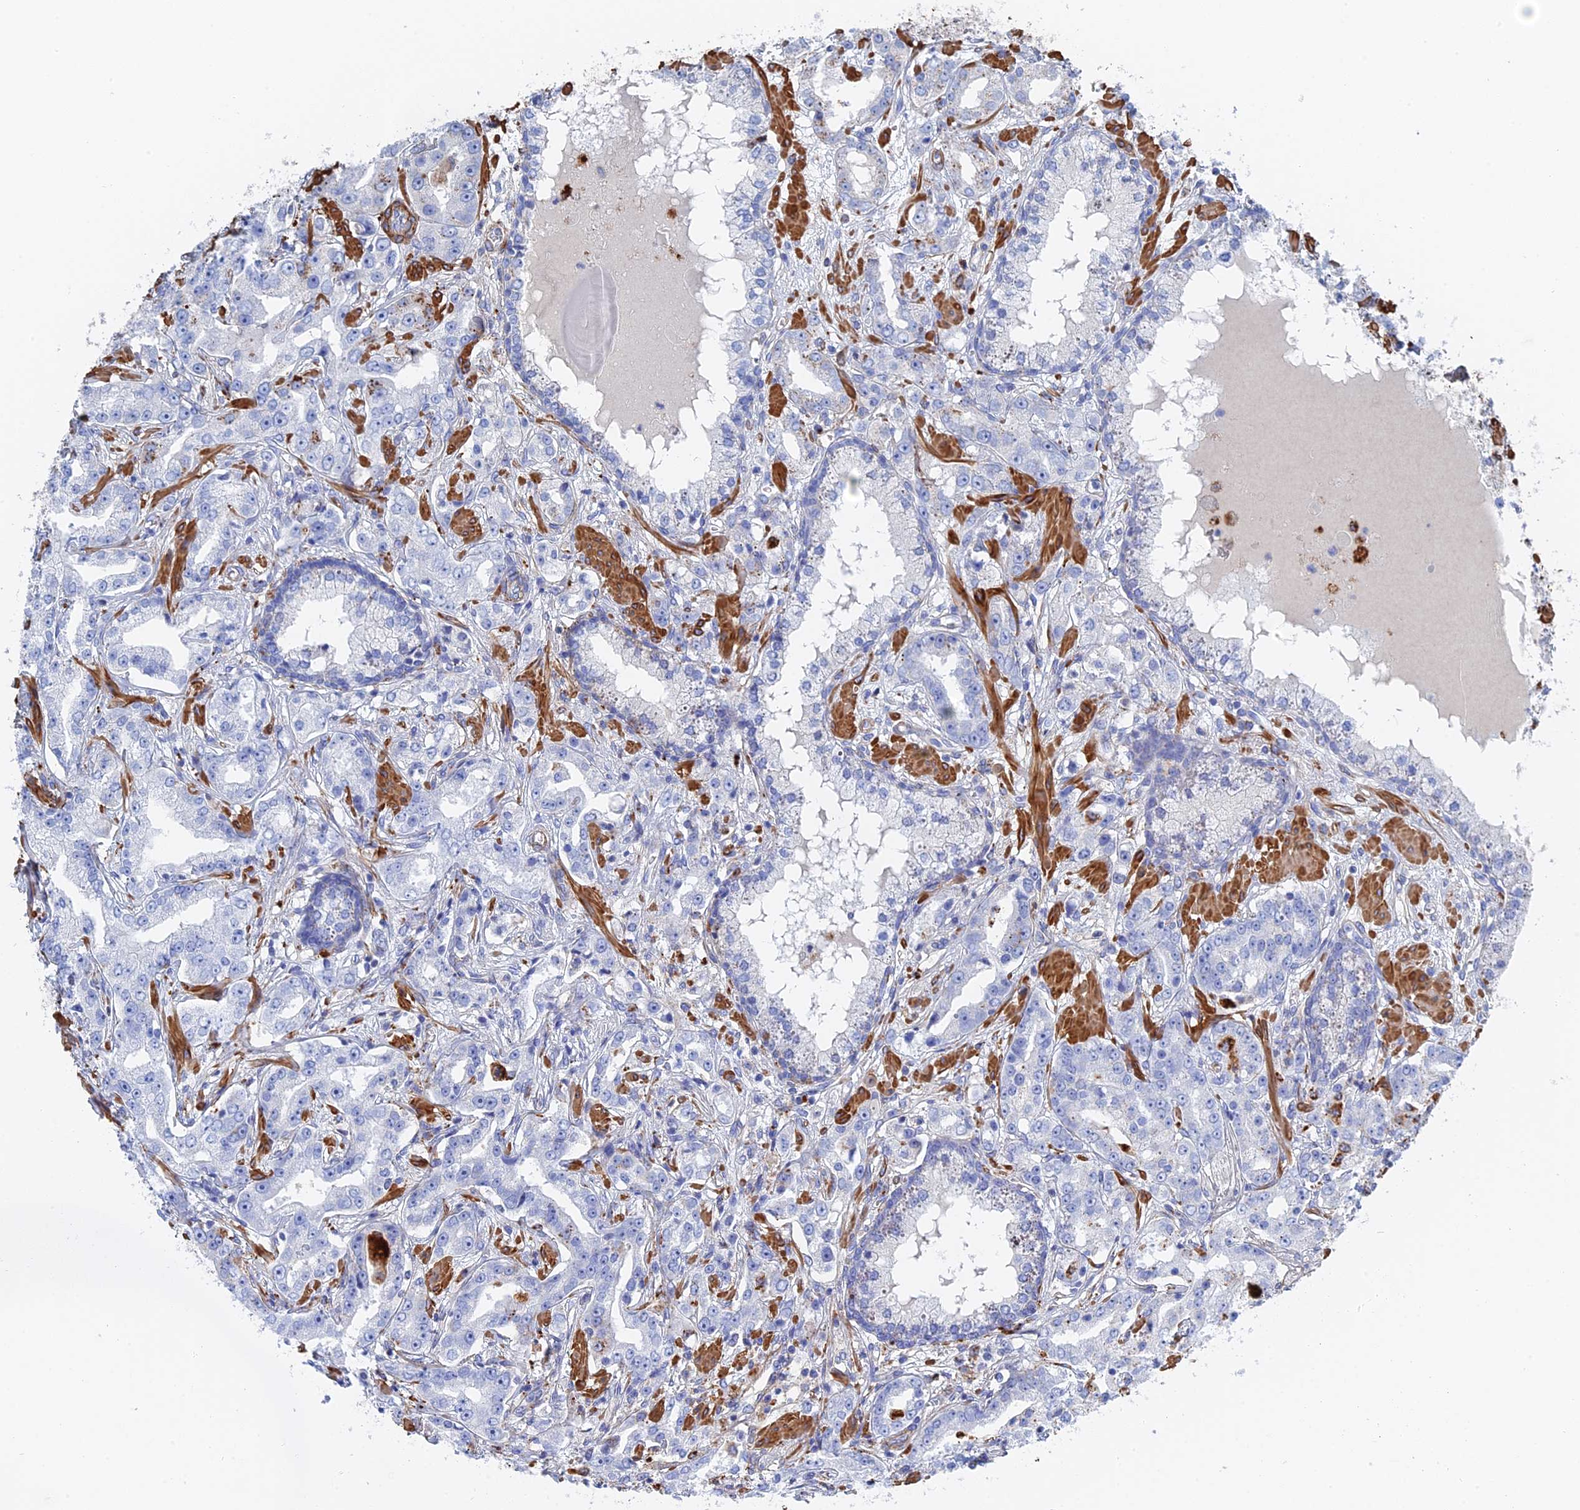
{"staining": {"intensity": "negative", "quantity": "none", "location": "none"}, "tissue": "prostate cancer", "cell_type": "Tumor cells", "image_type": "cancer", "snomed": [{"axis": "morphology", "description": "Adenocarcinoma, High grade"}, {"axis": "topography", "description": "Prostate"}], "caption": "DAB (3,3'-diaminobenzidine) immunohistochemical staining of prostate high-grade adenocarcinoma demonstrates no significant positivity in tumor cells.", "gene": "STRA6", "patient": {"sex": "male", "age": 63}}